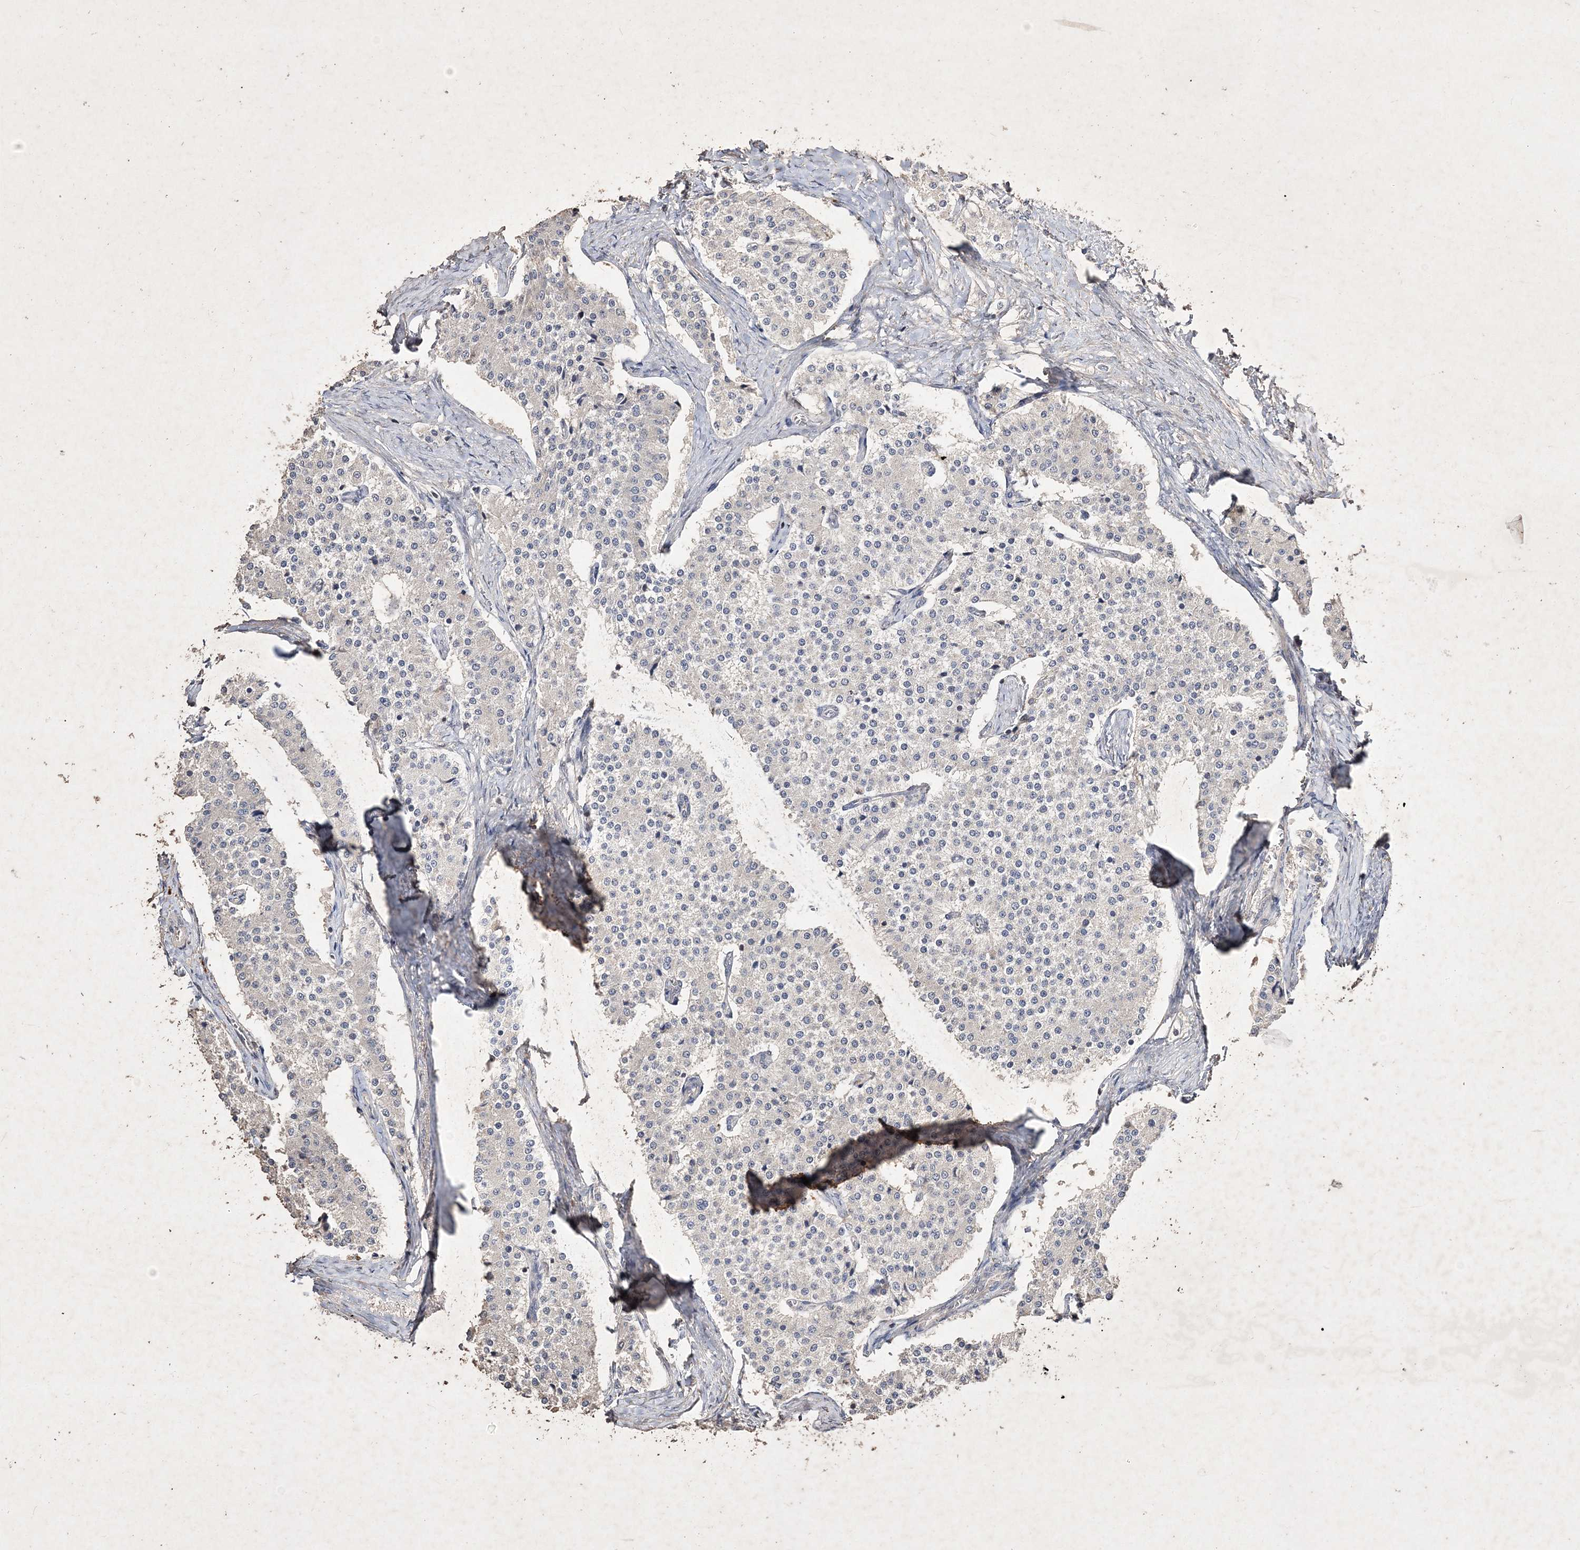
{"staining": {"intensity": "negative", "quantity": "none", "location": "none"}, "tissue": "carcinoid", "cell_type": "Tumor cells", "image_type": "cancer", "snomed": [{"axis": "morphology", "description": "Carcinoid, malignant, NOS"}, {"axis": "topography", "description": "Colon"}], "caption": "Human carcinoid (malignant) stained for a protein using immunohistochemistry (IHC) reveals no expression in tumor cells.", "gene": "C3orf38", "patient": {"sex": "female", "age": 52}}